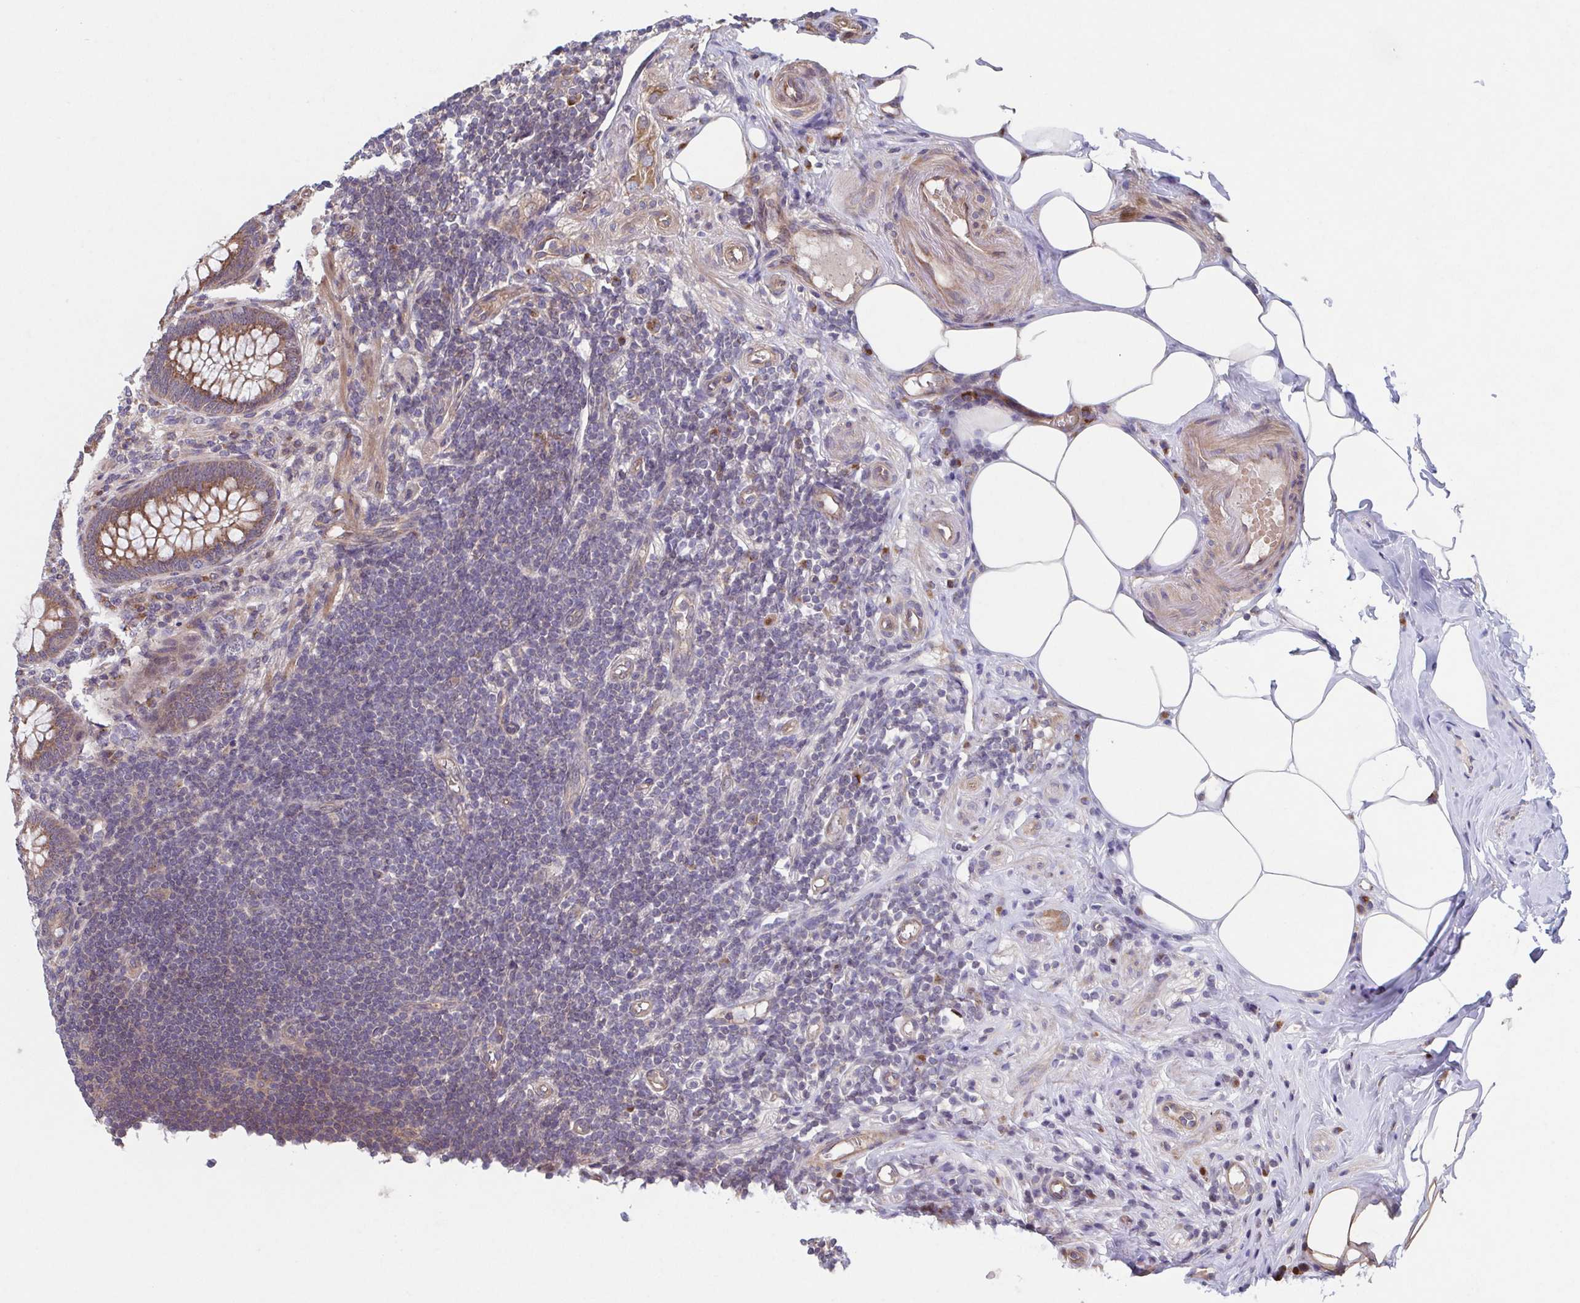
{"staining": {"intensity": "moderate", "quantity": ">75%", "location": "cytoplasmic/membranous"}, "tissue": "appendix", "cell_type": "Glandular cells", "image_type": "normal", "snomed": [{"axis": "morphology", "description": "Normal tissue, NOS"}, {"axis": "topography", "description": "Appendix"}], "caption": "Moderate cytoplasmic/membranous staining for a protein is identified in approximately >75% of glandular cells of benign appendix using immunohistochemistry.", "gene": "COPB1", "patient": {"sex": "female", "age": 57}}